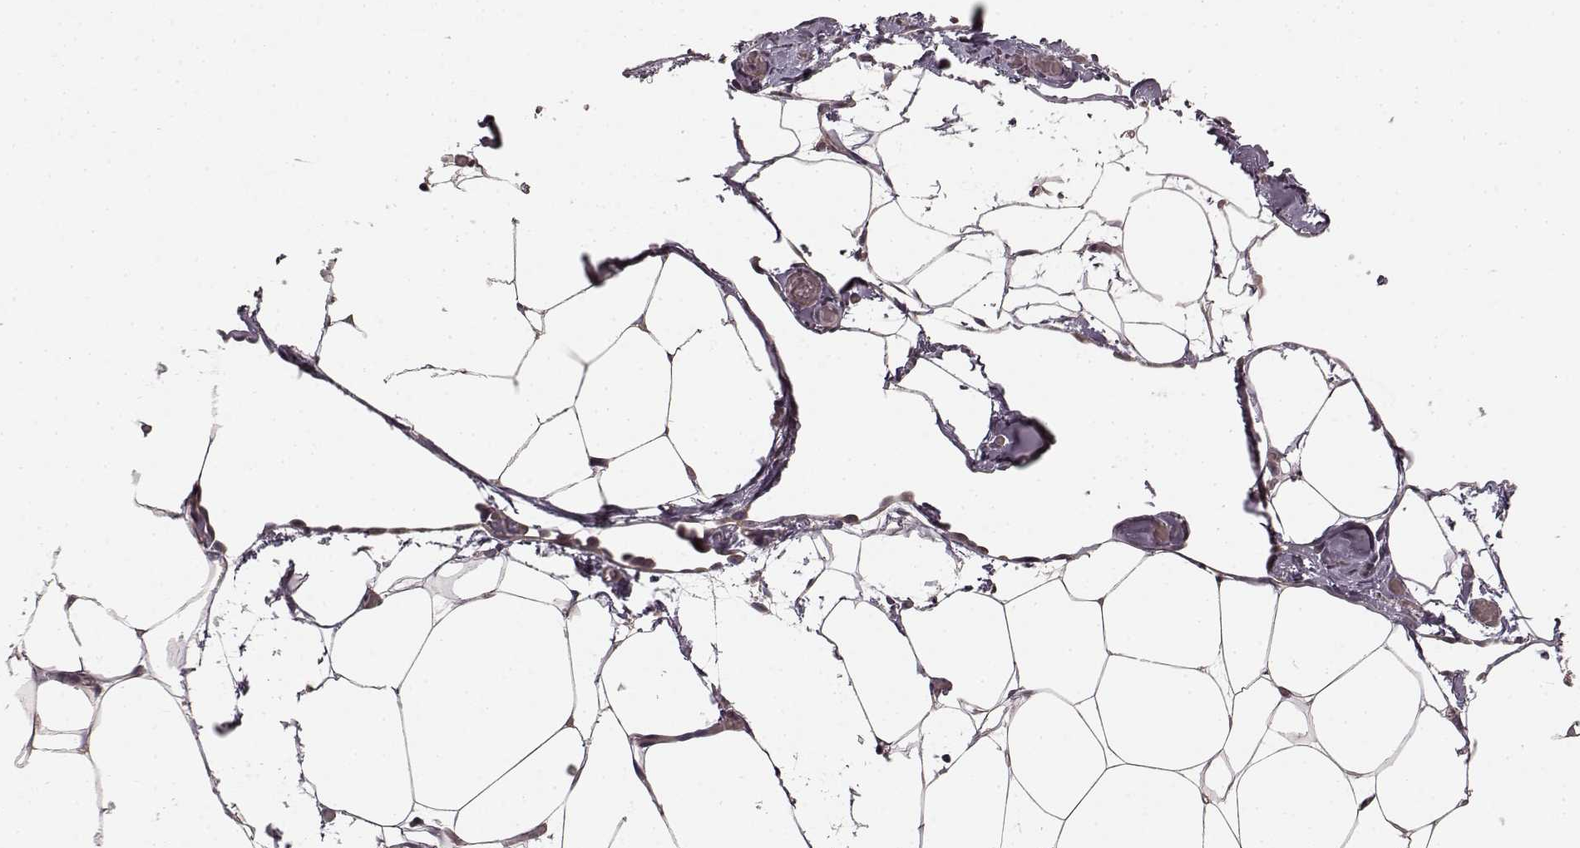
{"staining": {"intensity": "negative", "quantity": "none", "location": "none"}, "tissue": "adipose tissue", "cell_type": "Adipocytes", "image_type": "normal", "snomed": [{"axis": "morphology", "description": "Normal tissue, NOS"}, {"axis": "topography", "description": "Adipose tissue"}], "caption": "The immunohistochemistry (IHC) histopathology image has no significant positivity in adipocytes of adipose tissue.", "gene": "RIT2", "patient": {"sex": "male", "age": 57}}